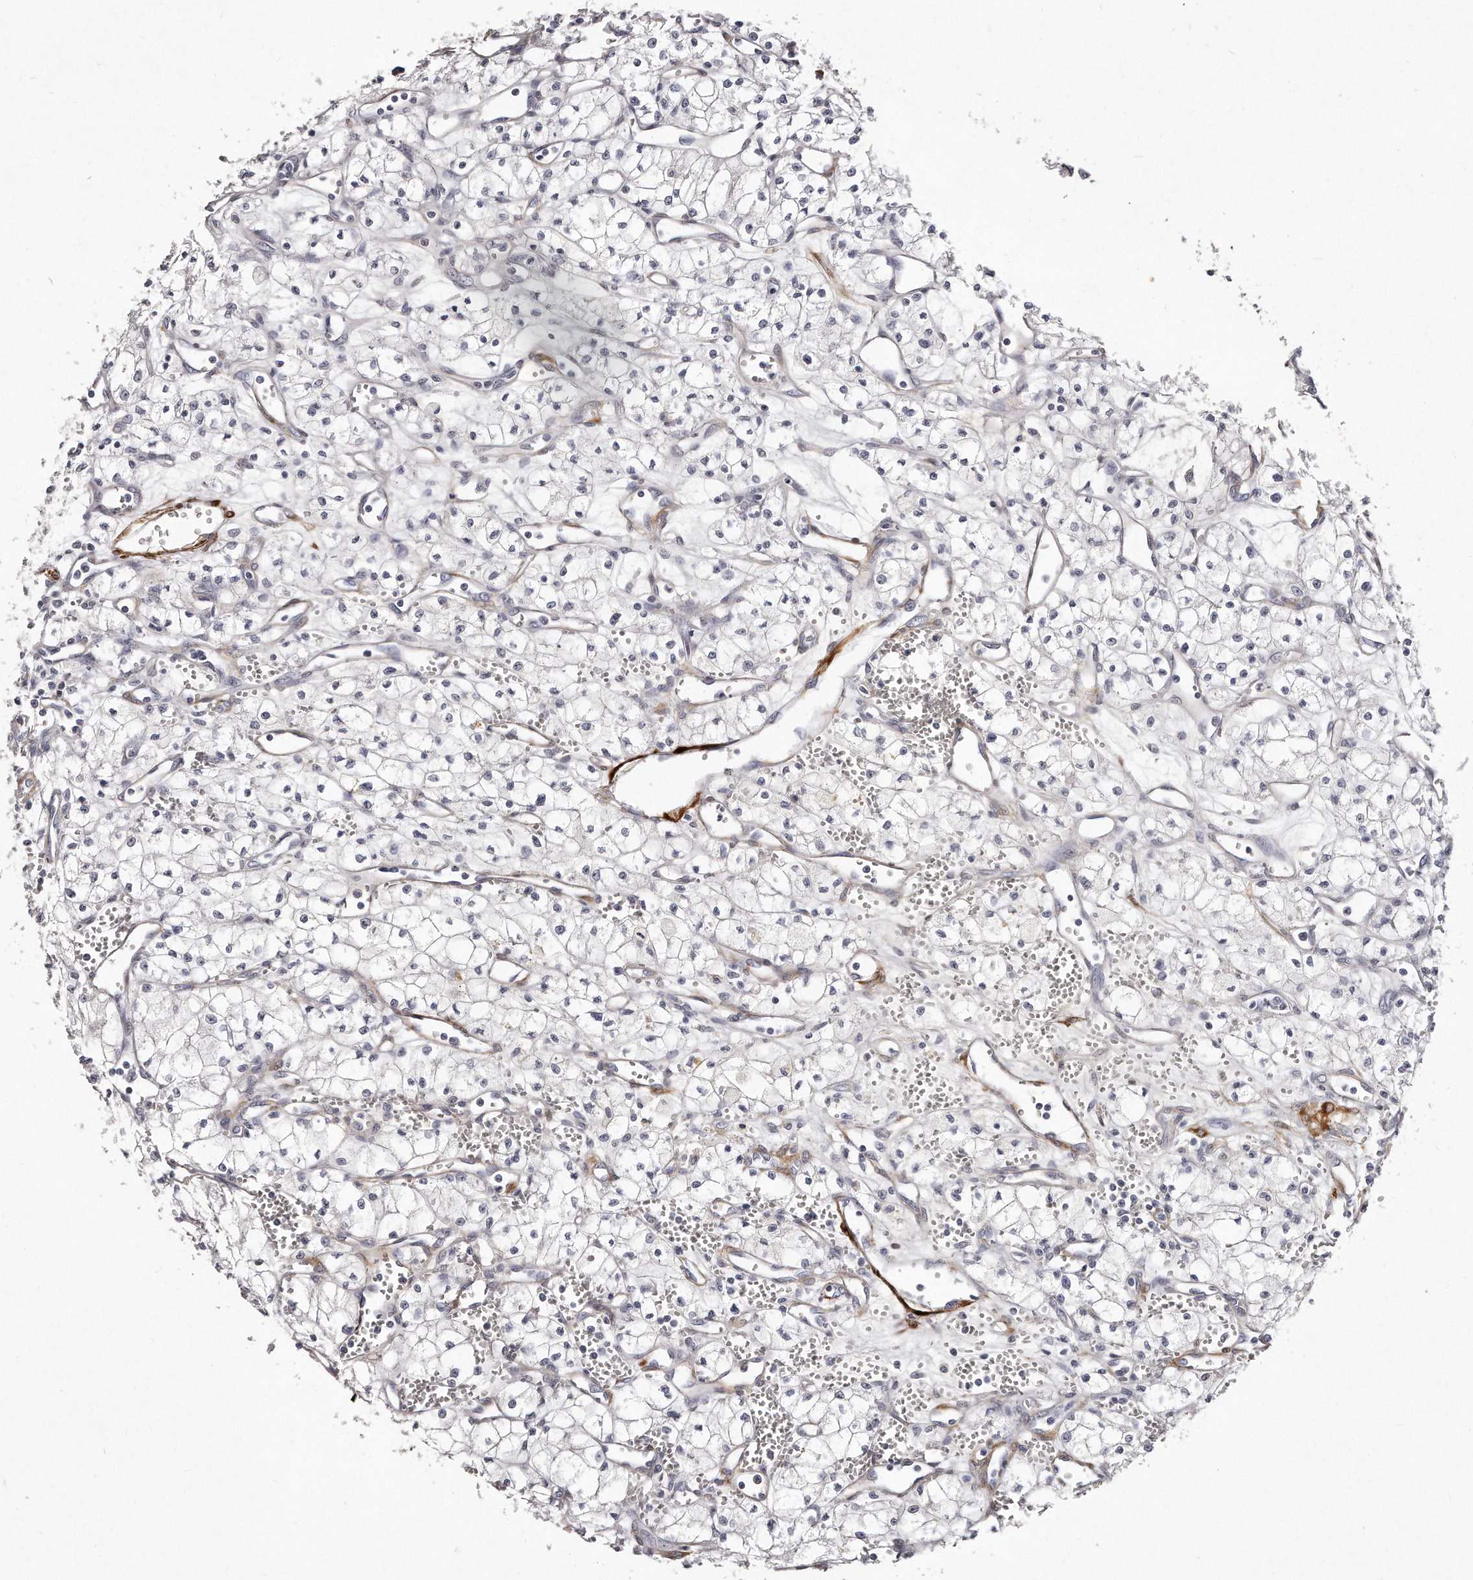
{"staining": {"intensity": "negative", "quantity": "none", "location": "none"}, "tissue": "renal cancer", "cell_type": "Tumor cells", "image_type": "cancer", "snomed": [{"axis": "morphology", "description": "Adenocarcinoma, NOS"}, {"axis": "topography", "description": "Kidney"}], "caption": "IHC of adenocarcinoma (renal) demonstrates no staining in tumor cells.", "gene": "LMOD1", "patient": {"sex": "male", "age": 59}}